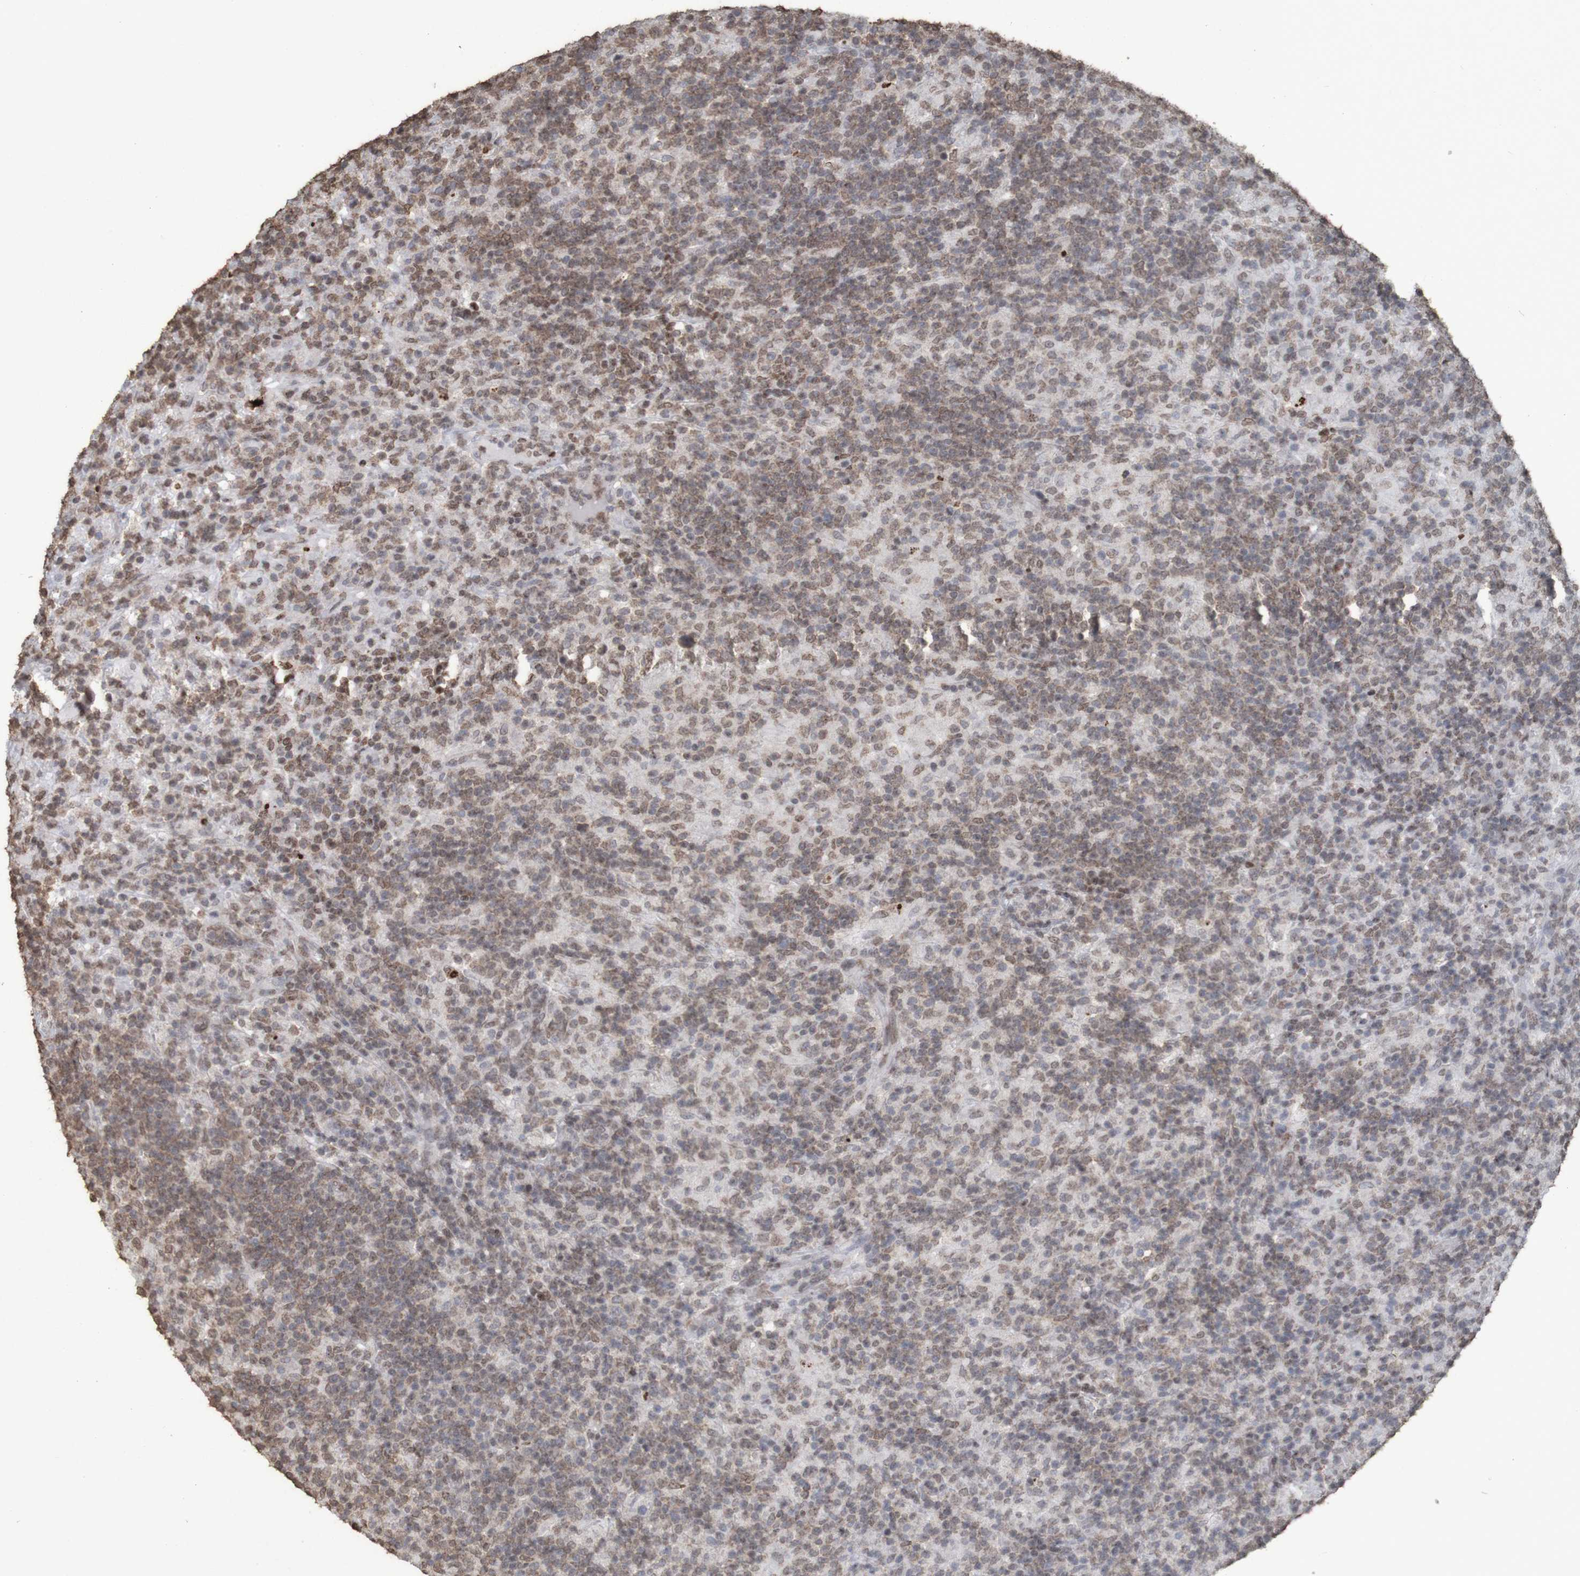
{"staining": {"intensity": "weak", "quantity": ">75%", "location": "nuclear"}, "tissue": "lymphoma", "cell_type": "Tumor cells", "image_type": "cancer", "snomed": [{"axis": "morphology", "description": "Hodgkin's disease, NOS"}, {"axis": "topography", "description": "Lymph node"}], "caption": "Immunohistochemistry (IHC) photomicrograph of neoplastic tissue: Hodgkin's disease stained using immunohistochemistry (IHC) exhibits low levels of weak protein expression localized specifically in the nuclear of tumor cells, appearing as a nuclear brown color.", "gene": "GFI1", "patient": {"sex": "male", "age": 70}}